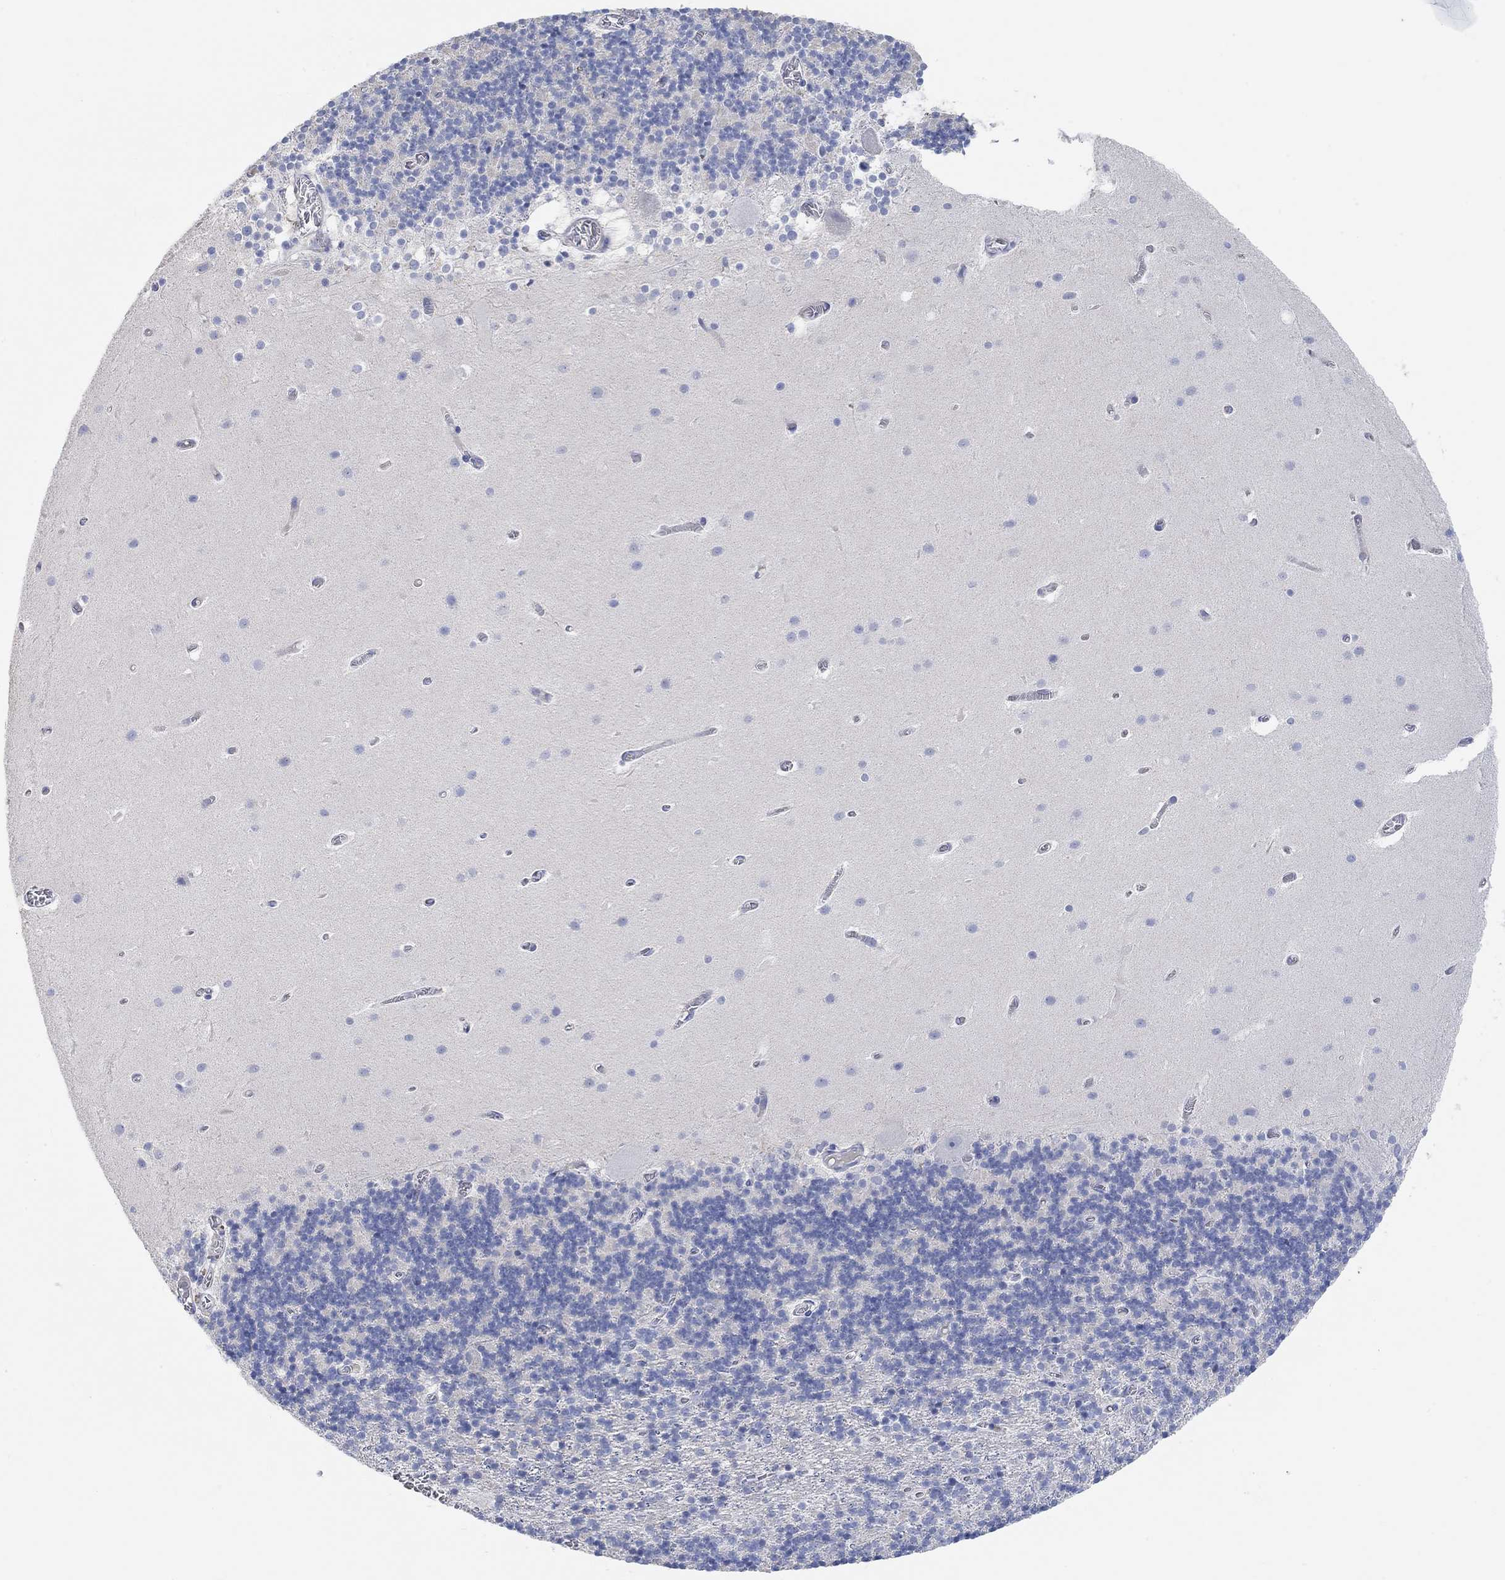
{"staining": {"intensity": "negative", "quantity": "none", "location": "none"}, "tissue": "cerebellum", "cell_type": "Cells in granular layer", "image_type": "normal", "snomed": [{"axis": "morphology", "description": "Normal tissue, NOS"}, {"axis": "topography", "description": "Cerebellum"}], "caption": "The immunohistochemistry micrograph has no significant expression in cells in granular layer of cerebellum.", "gene": "NLRP14", "patient": {"sex": "male", "age": 70}}